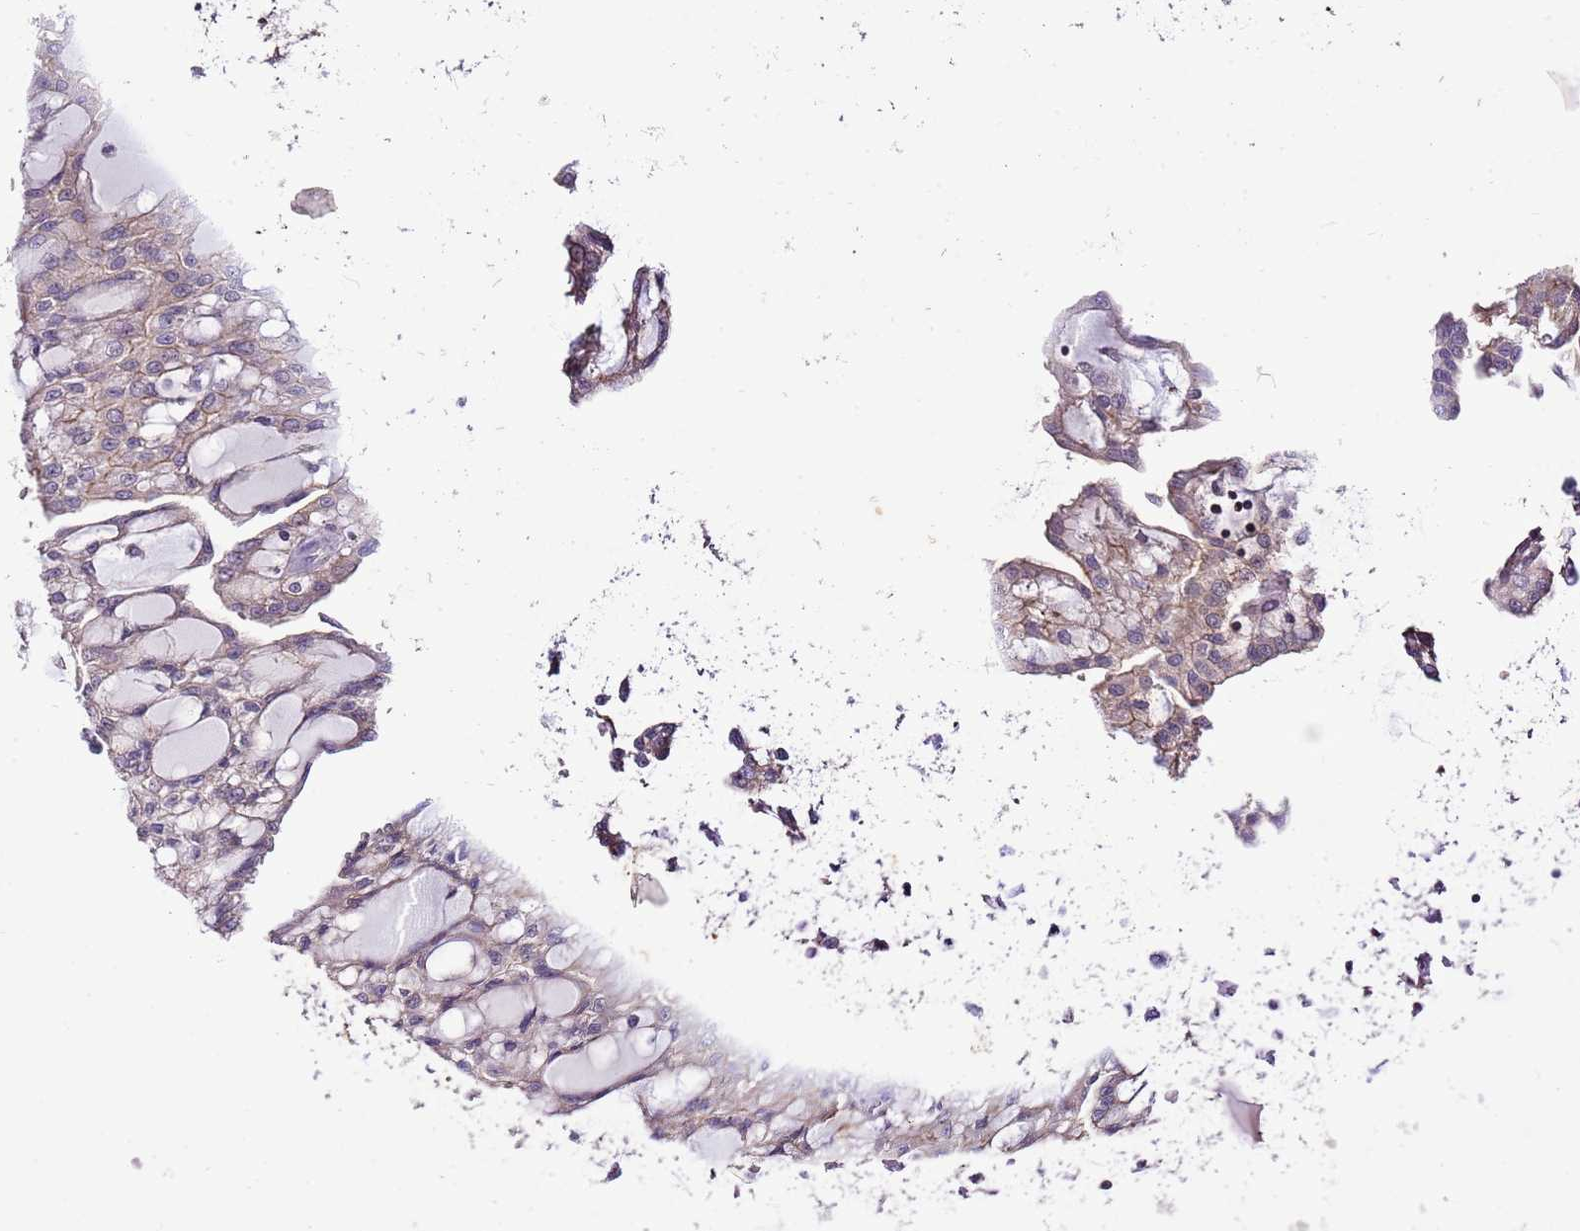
{"staining": {"intensity": "weak", "quantity": "25%-75%", "location": "cytoplasmic/membranous"}, "tissue": "renal cancer", "cell_type": "Tumor cells", "image_type": "cancer", "snomed": [{"axis": "morphology", "description": "Adenocarcinoma, NOS"}, {"axis": "topography", "description": "Kidney"}], "caption": "Weak cytoplasmic/membranous staining is appreciated in approximately 25%-75% of tumor cells in renal cancer (adenocarcinoma).", "gene": "EFHD1", "patient": {"sex": "male", "age": 63}}